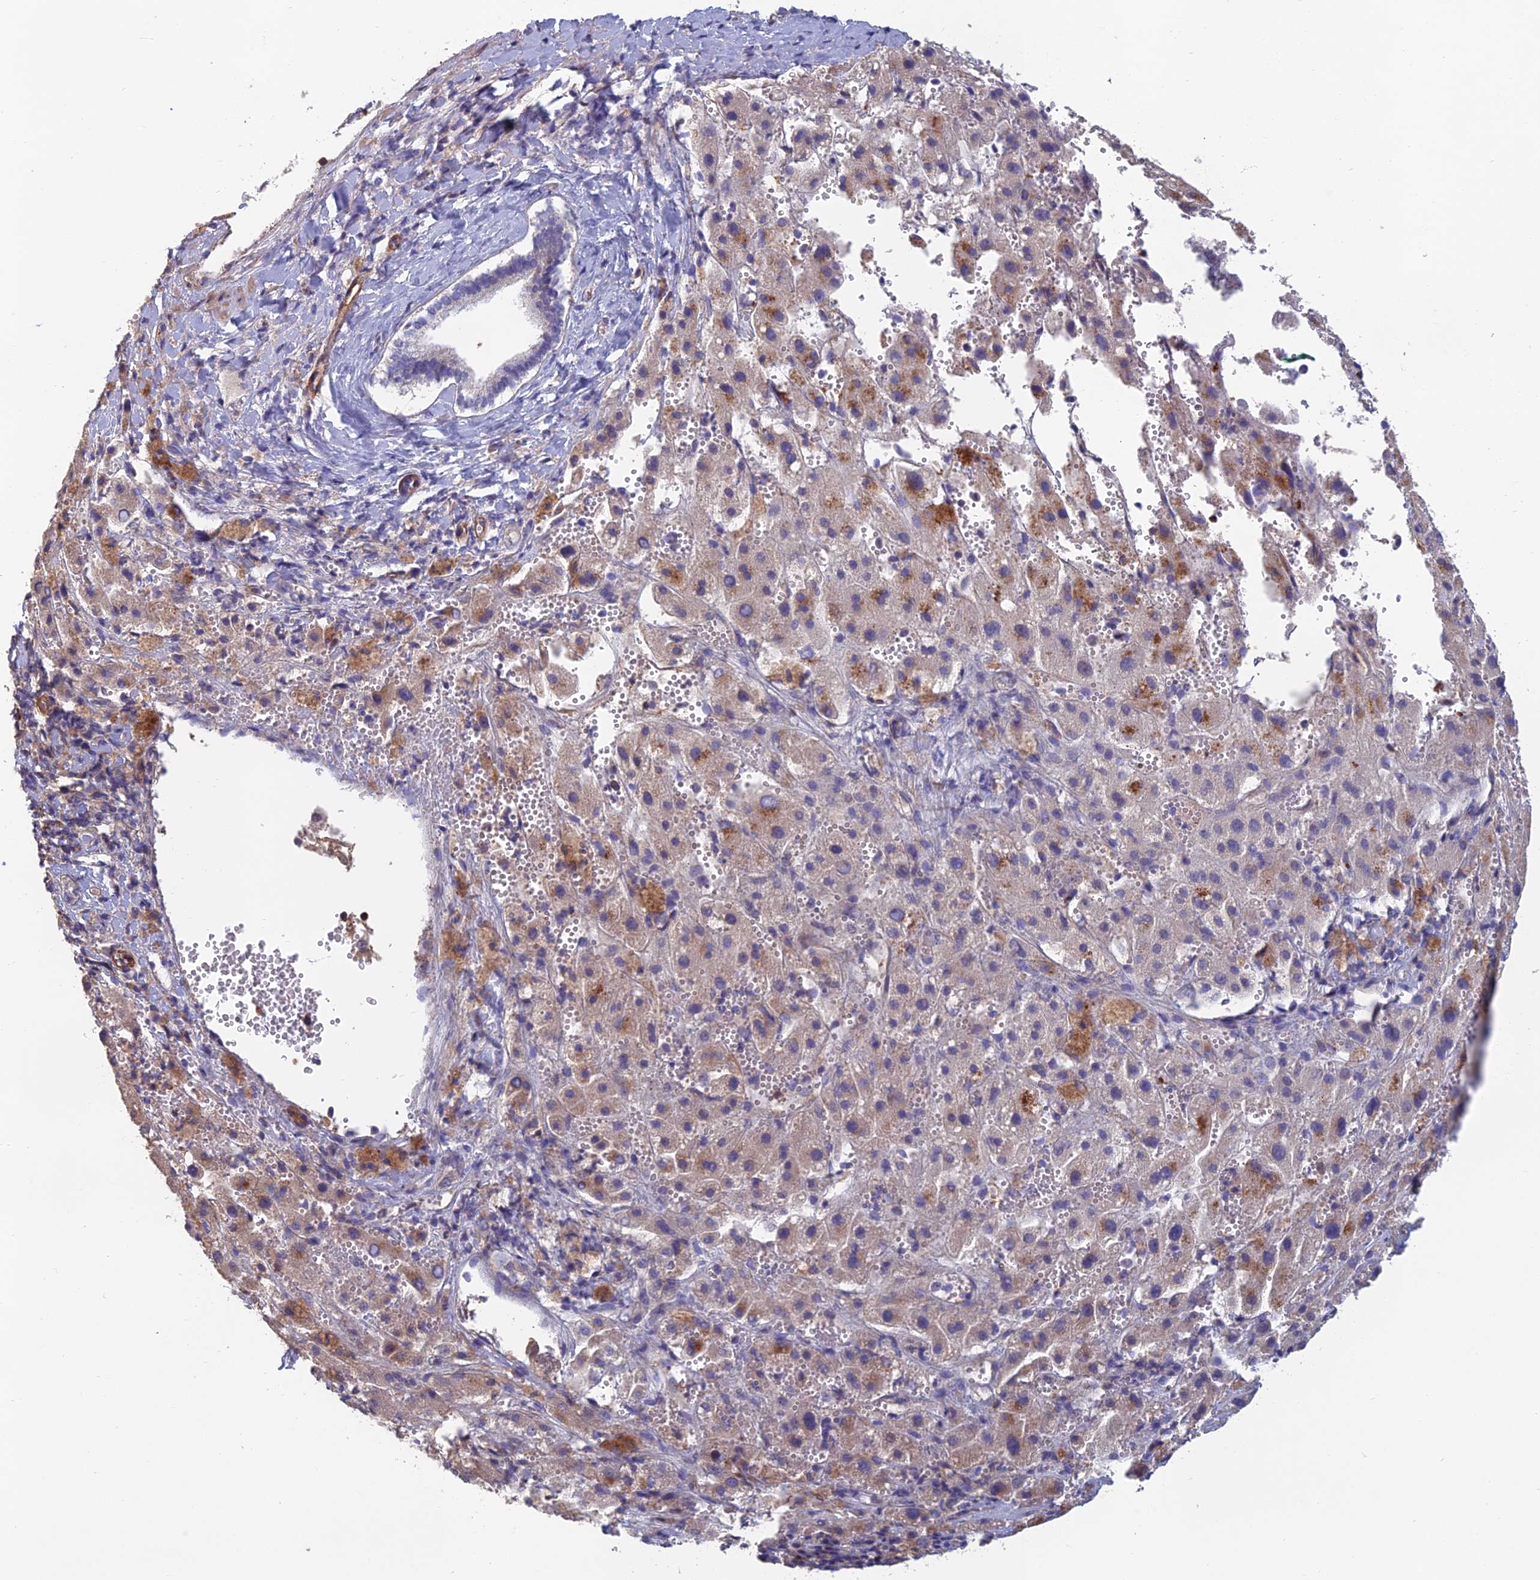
{"staining": {"intensity": "weak", "quantity": "<25%", "location": "cytoplasmic/membranous"}, "tissue": "liver cancer", "cell_type": "Tumor cells", "image_type": "cancer", "snomed": [{"axis": "morphology", "description": "Carcinoma, Hepatocellular, NOS"}, {"axis": "topography", "description": "Liver"}], "caption": "High power microscopy histopathology image of an immunohistochemistry (IHC) micrograph of liver cancer, revealing no significant staining in tumor cells.", "gene": "C15orf62", "patient": {"sex": "female", "age": 58}}